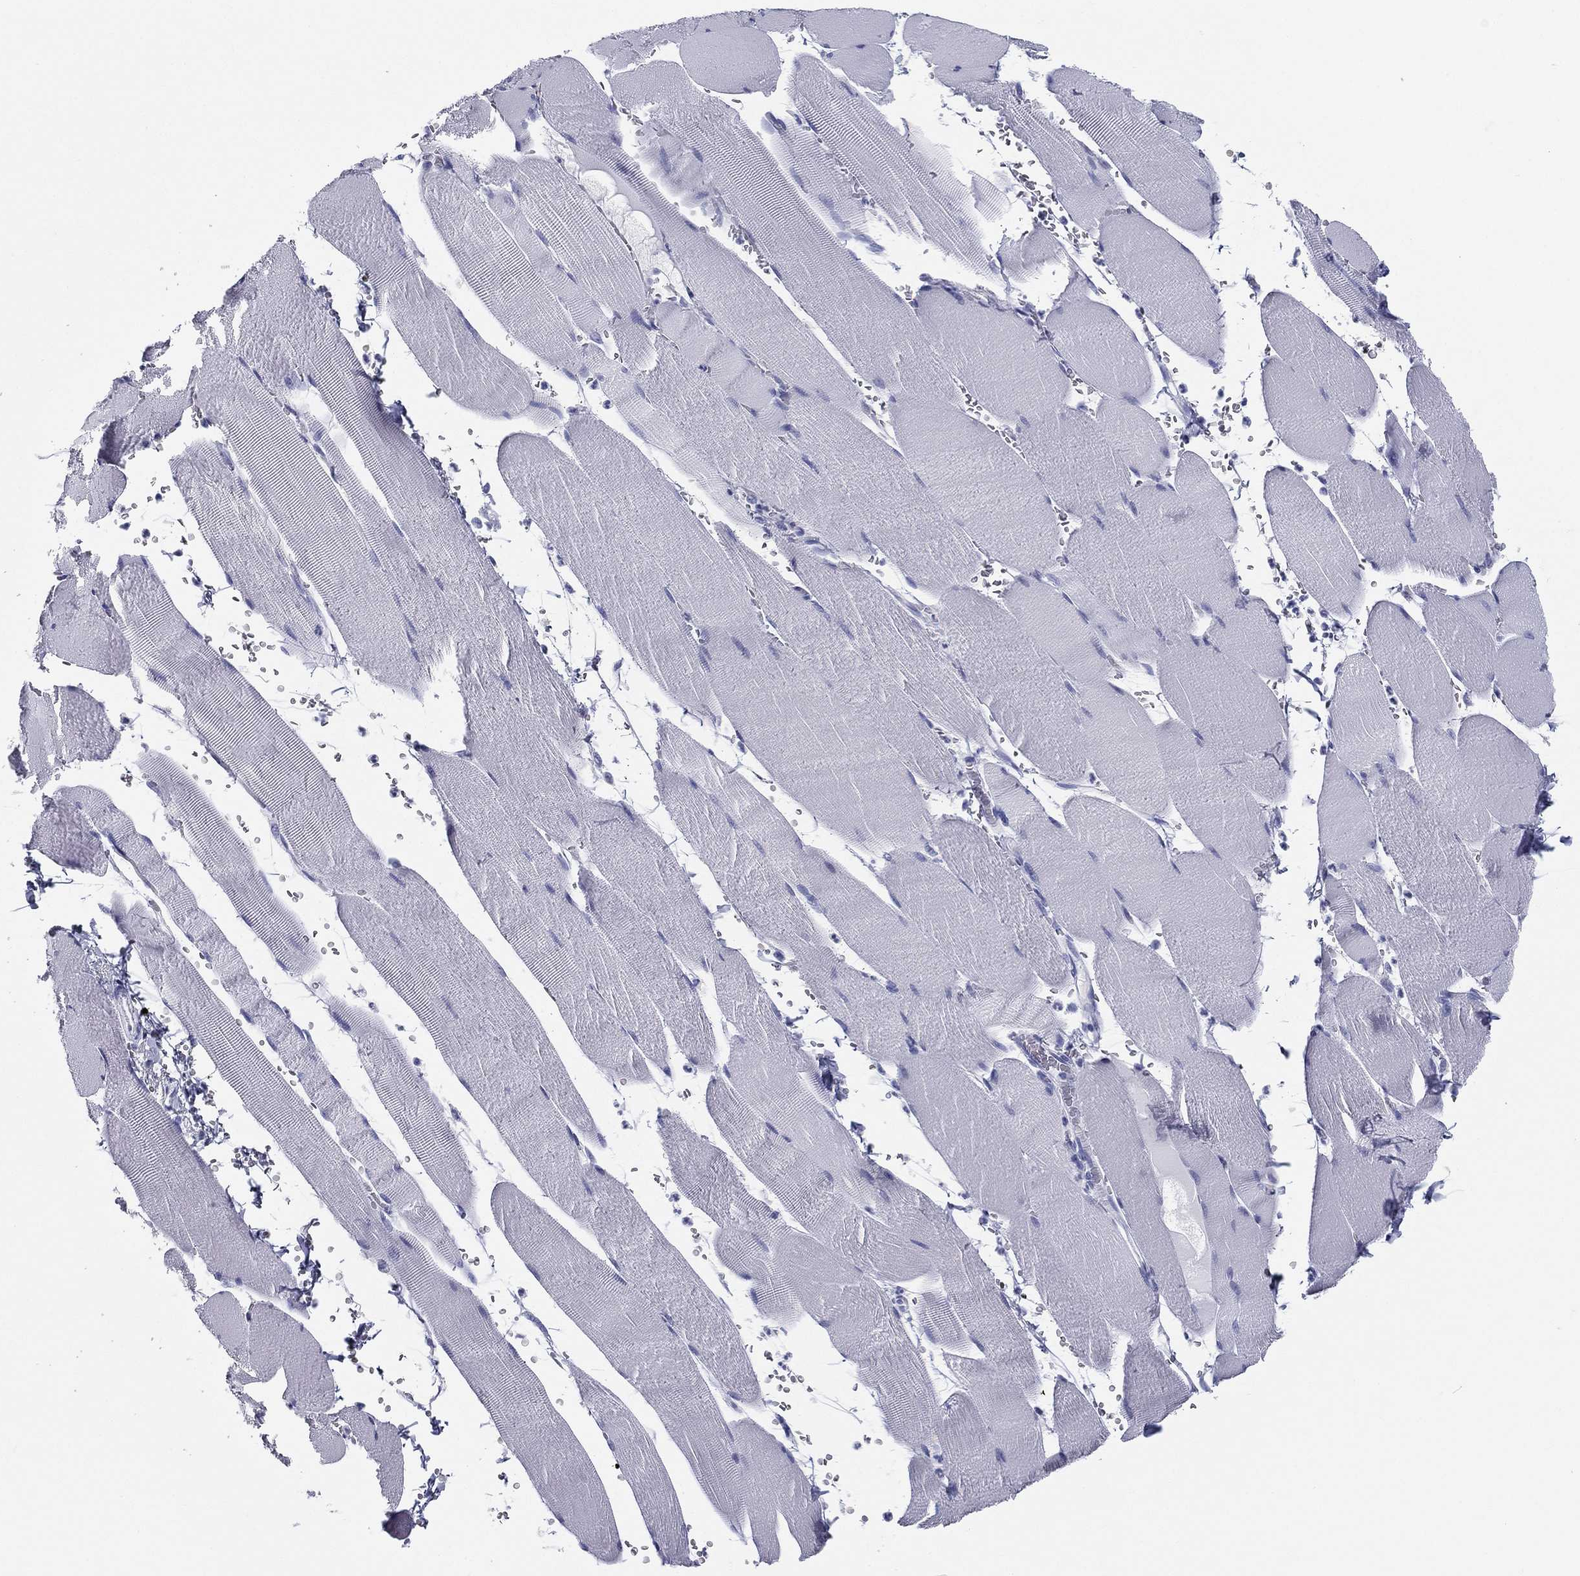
{"staining": {"intensity": "negative", "quantity": "none", "location": "none"}, "tissue": "skeletal muscle", "cell_type": "Myocytes", "image_type": "normal", "snomed": [{"axis": "morphology", "description": "Normal tissue, NOS"}, {"axis": "topography", "description": "Skeletal muscle"}], "caption": "DAB (3,3'-diaminobenzidine) immunohistochemical staining of benign skeletal muscle reveals no significant staining in myocytes.", "gene": "RSPH4A", "patient": {"sex": "male", "age": 56}}